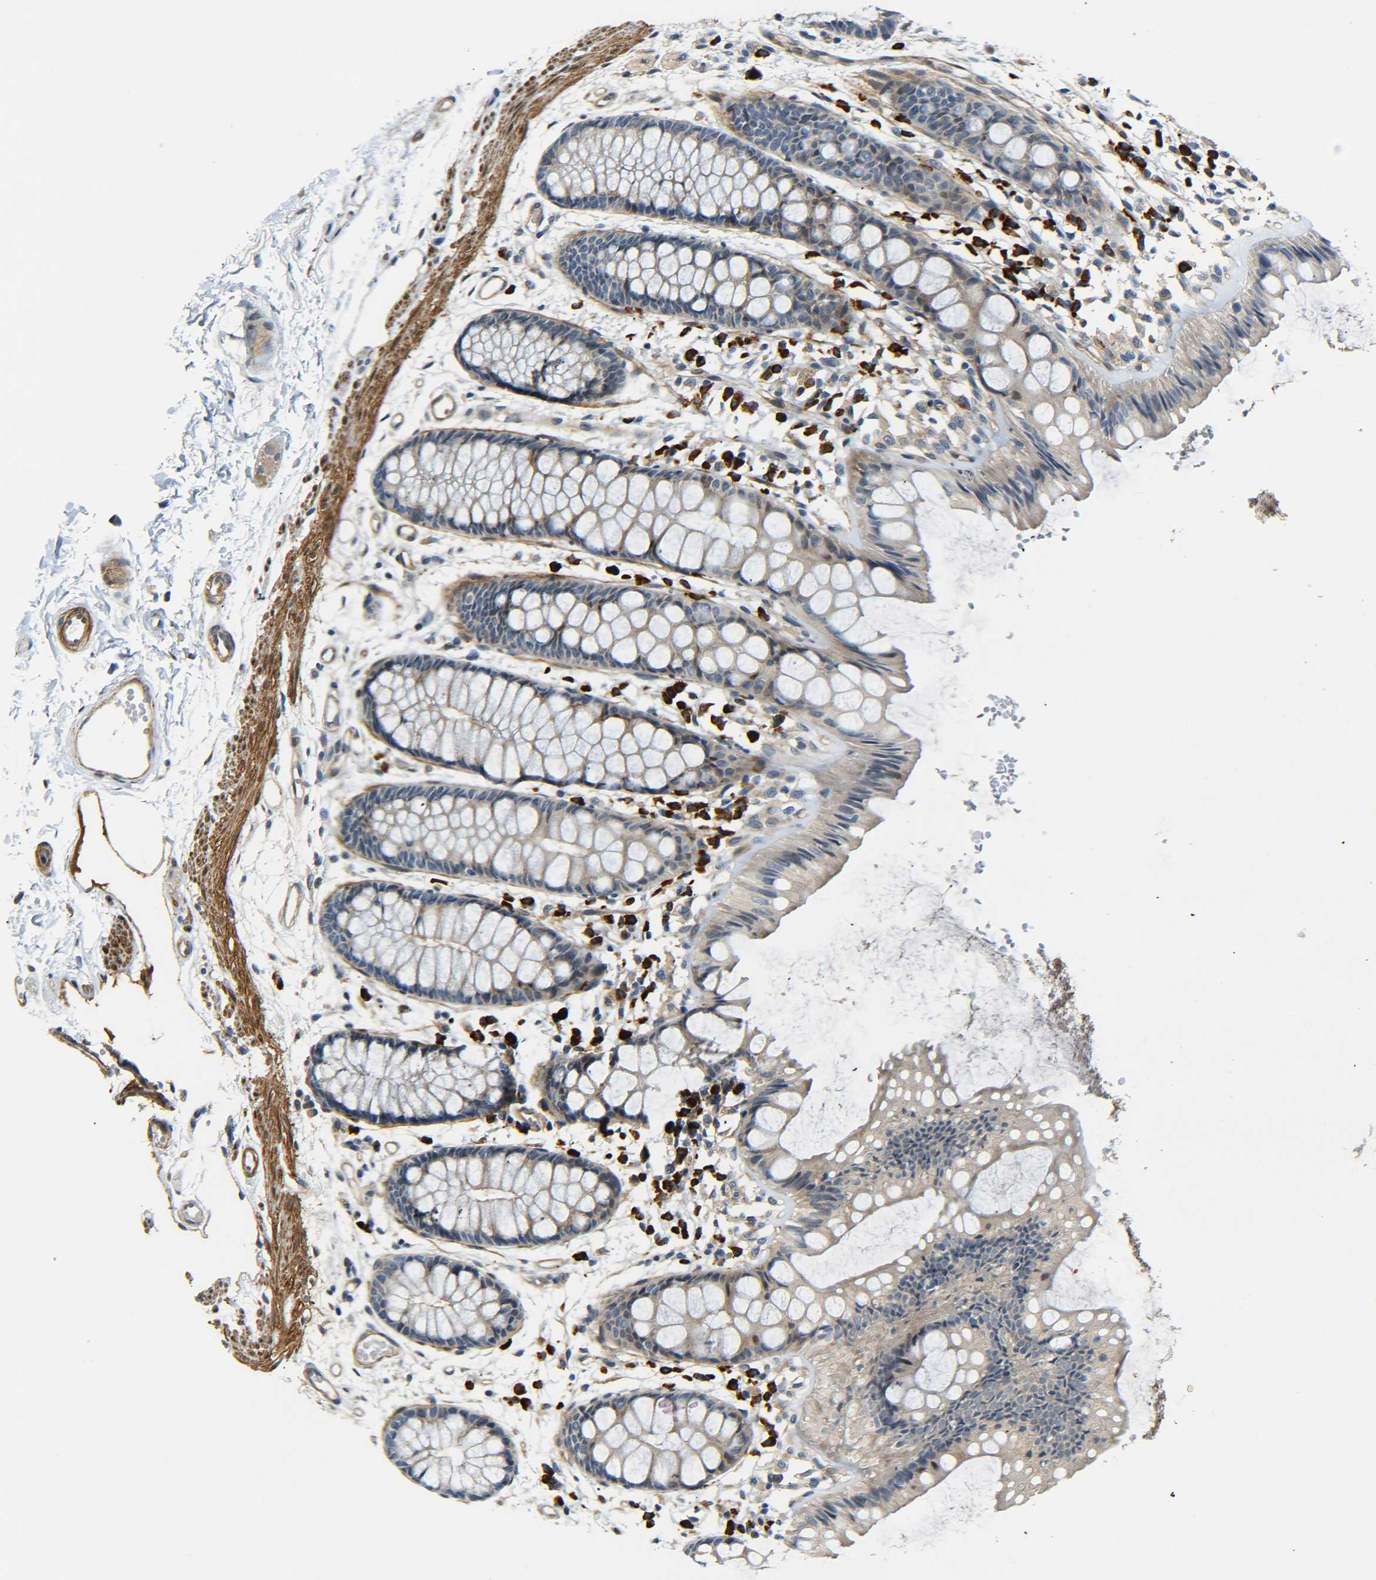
{"staining": {"intensity": "moderate", "quantity": "25%-75%", "location": "cytoplasmic/membranous"}, "tissue": "rectum", "cell_type": "Glandular cells", "image_type": "normal", "snomed": [{"axis": "morphology", "description": "Normal tissue, NOS"}, {"axis": "topography", "description": "Rectum"}], "caption": "Brown immunohistochemical staining in normal rectum reveals moderate cytoplasmic/membranous positivity in about 25%-75% of glandular cells. (DAB (3,3'-diaminobenzidine) IHC with brightfield microscopy, high magnification).", "gene": "MEIS1", "patient": {"sex": "female", "age": 66}}